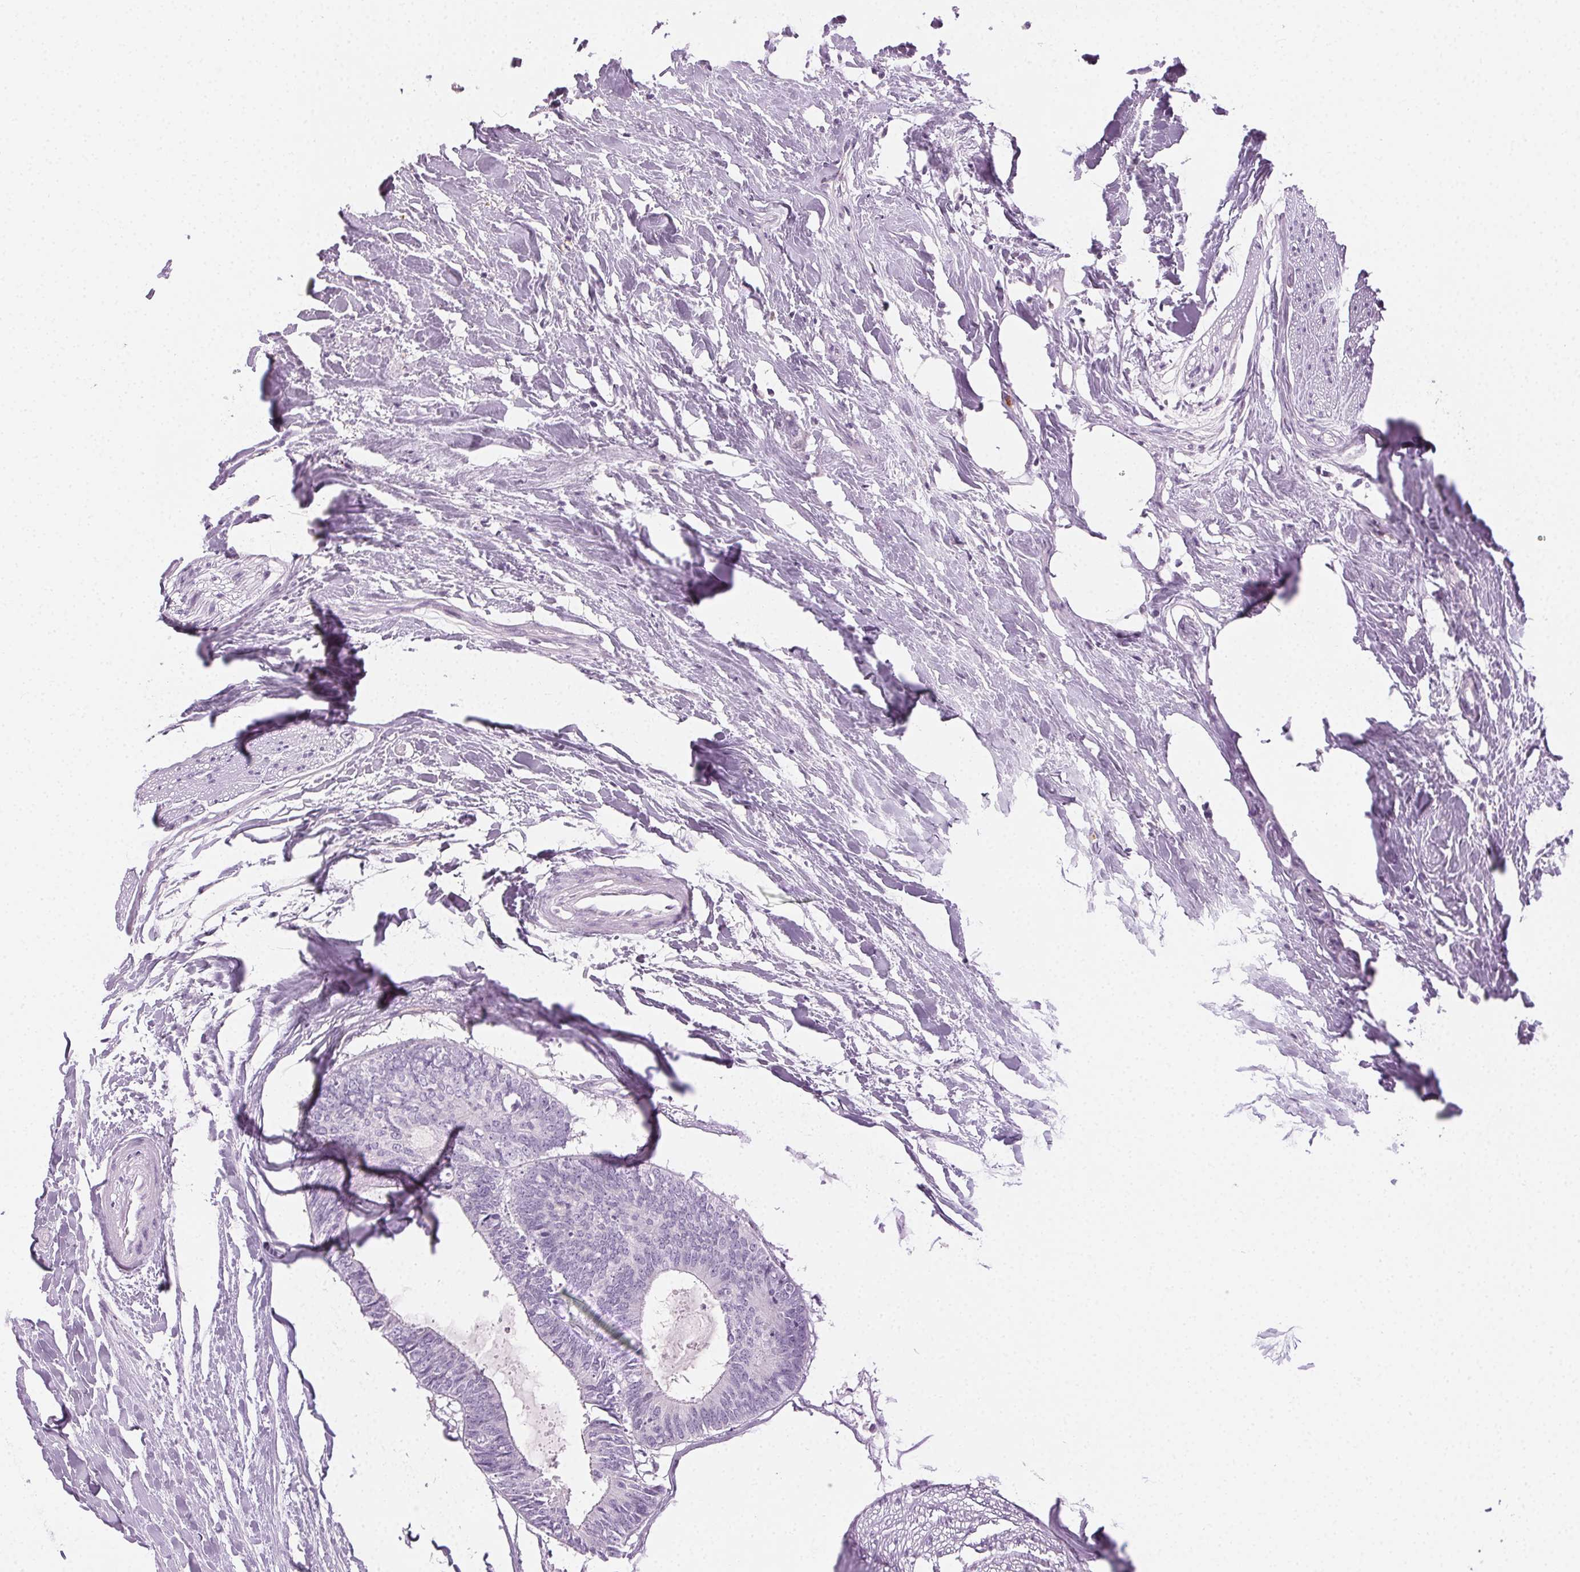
{"staining": {"intensity": "negative", "quantity": "none", "location": "none"}, "tissue": "colorectal cancer", "cell_type": "Tumor cells", "image_type": "cancer", "snomed": [{"axis": "morphology", "description": "Adenocarcinoma, NOS"}, {"axis": "topography", "description": "Colon"}, {"axis": "topography", "description": "Rectum"}], "caption": "This is an immunohistochemistry (IHC) histopathology image of colorectal cancer (adenocarcinoma). There is no staining in tumor cells.", "gene": "MPO", "patient": {"sex": "male", "age": 57}}